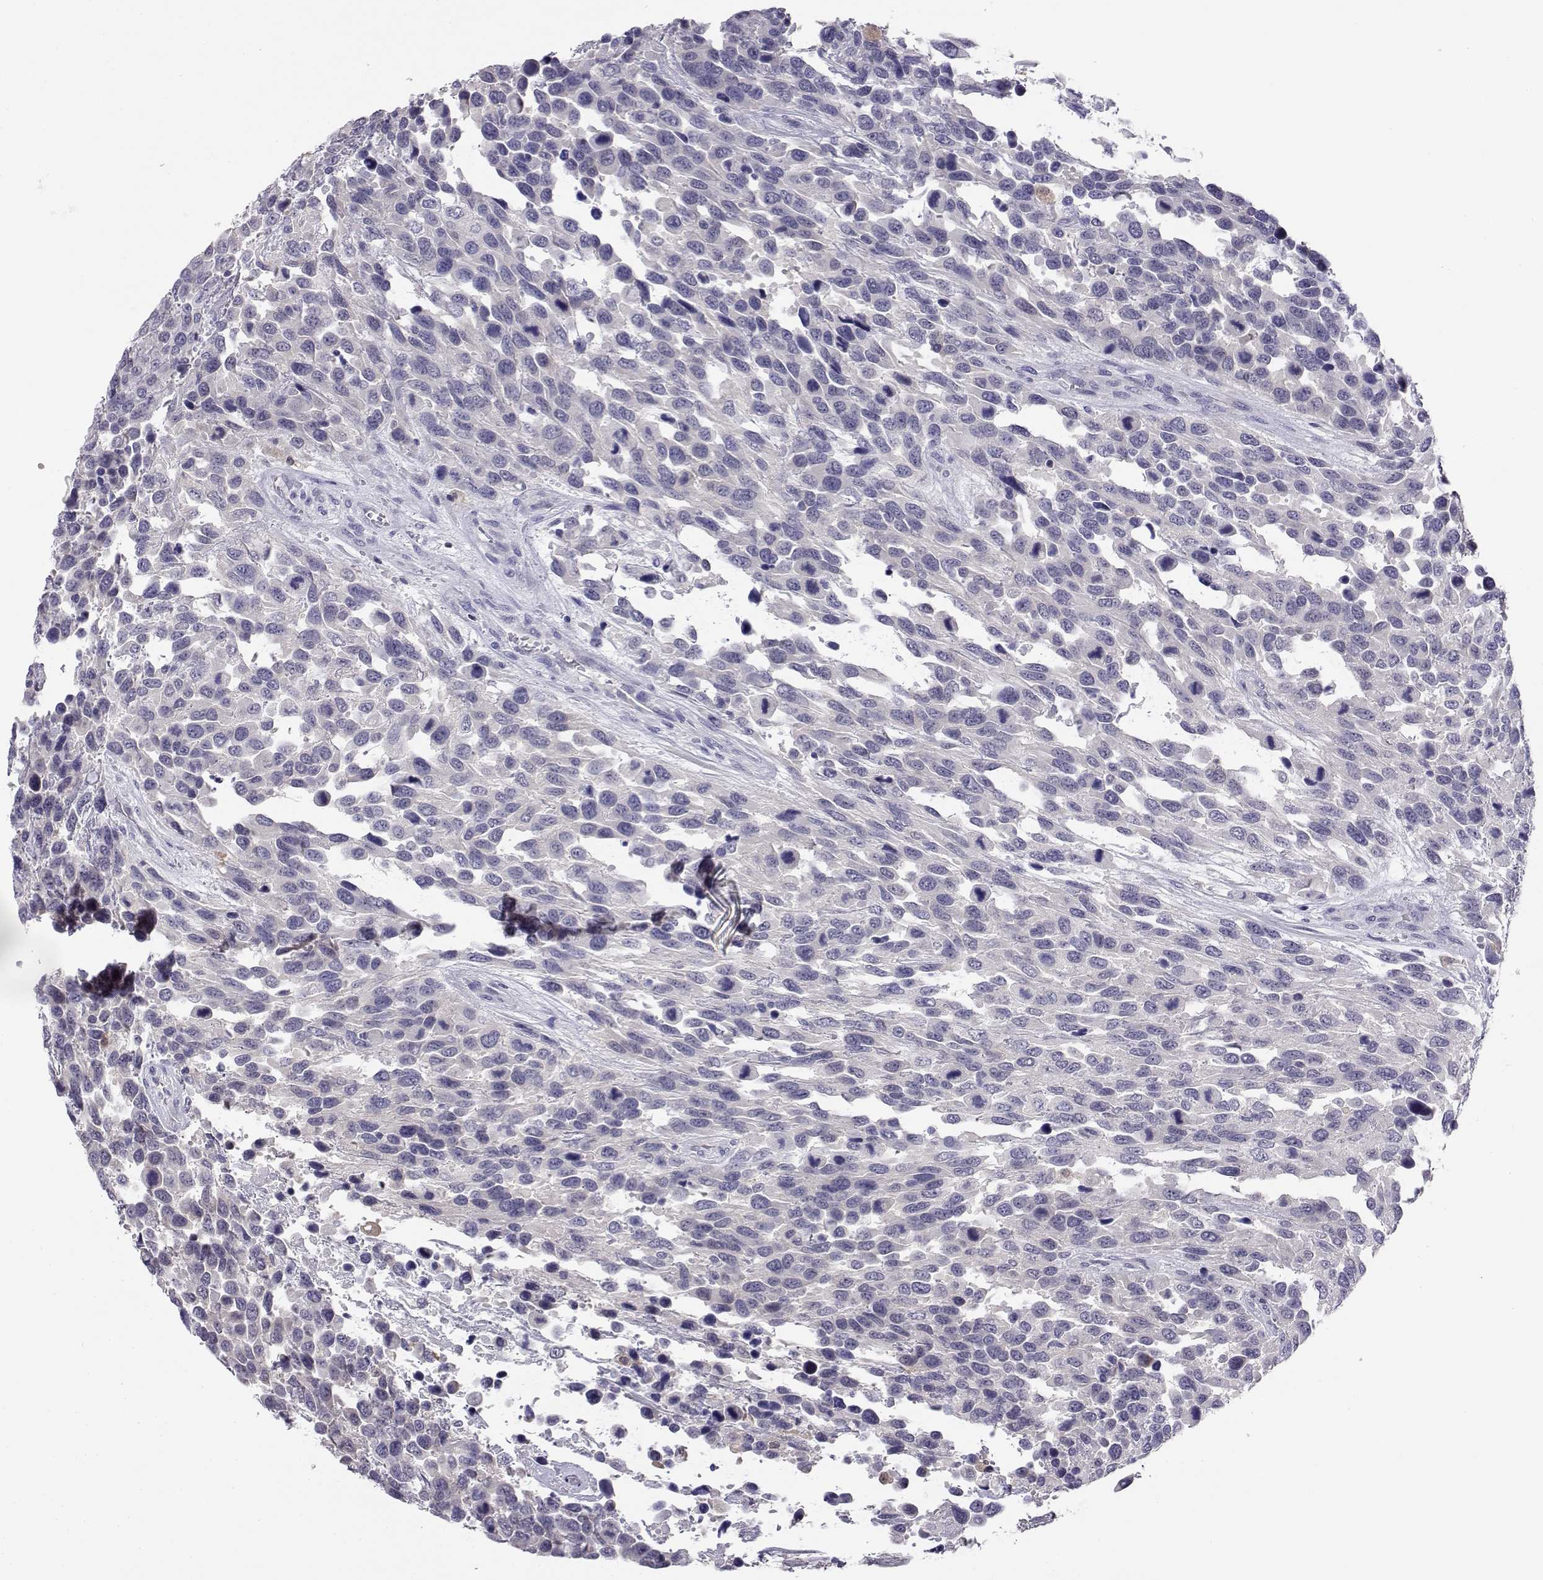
{"staining": {"intensity": "negative", "quantity": "none", "location": "none"}, "tissue": "urothelial cancer", "cell_type": "Tumor cells", "image_type": "cancer", "snomed": [{"axis": "morphology", "description": "Urothelial carcinoma, High grade"}, {"axis": "topography", "description": "Urinary bladder"}], "caption": "Protein analysis of high-grade urothelial carcinoma exhibits no significant staining in tumor cells.", "gene": "AKR1B1", "patient": {"sex": "female", "age": 70}}